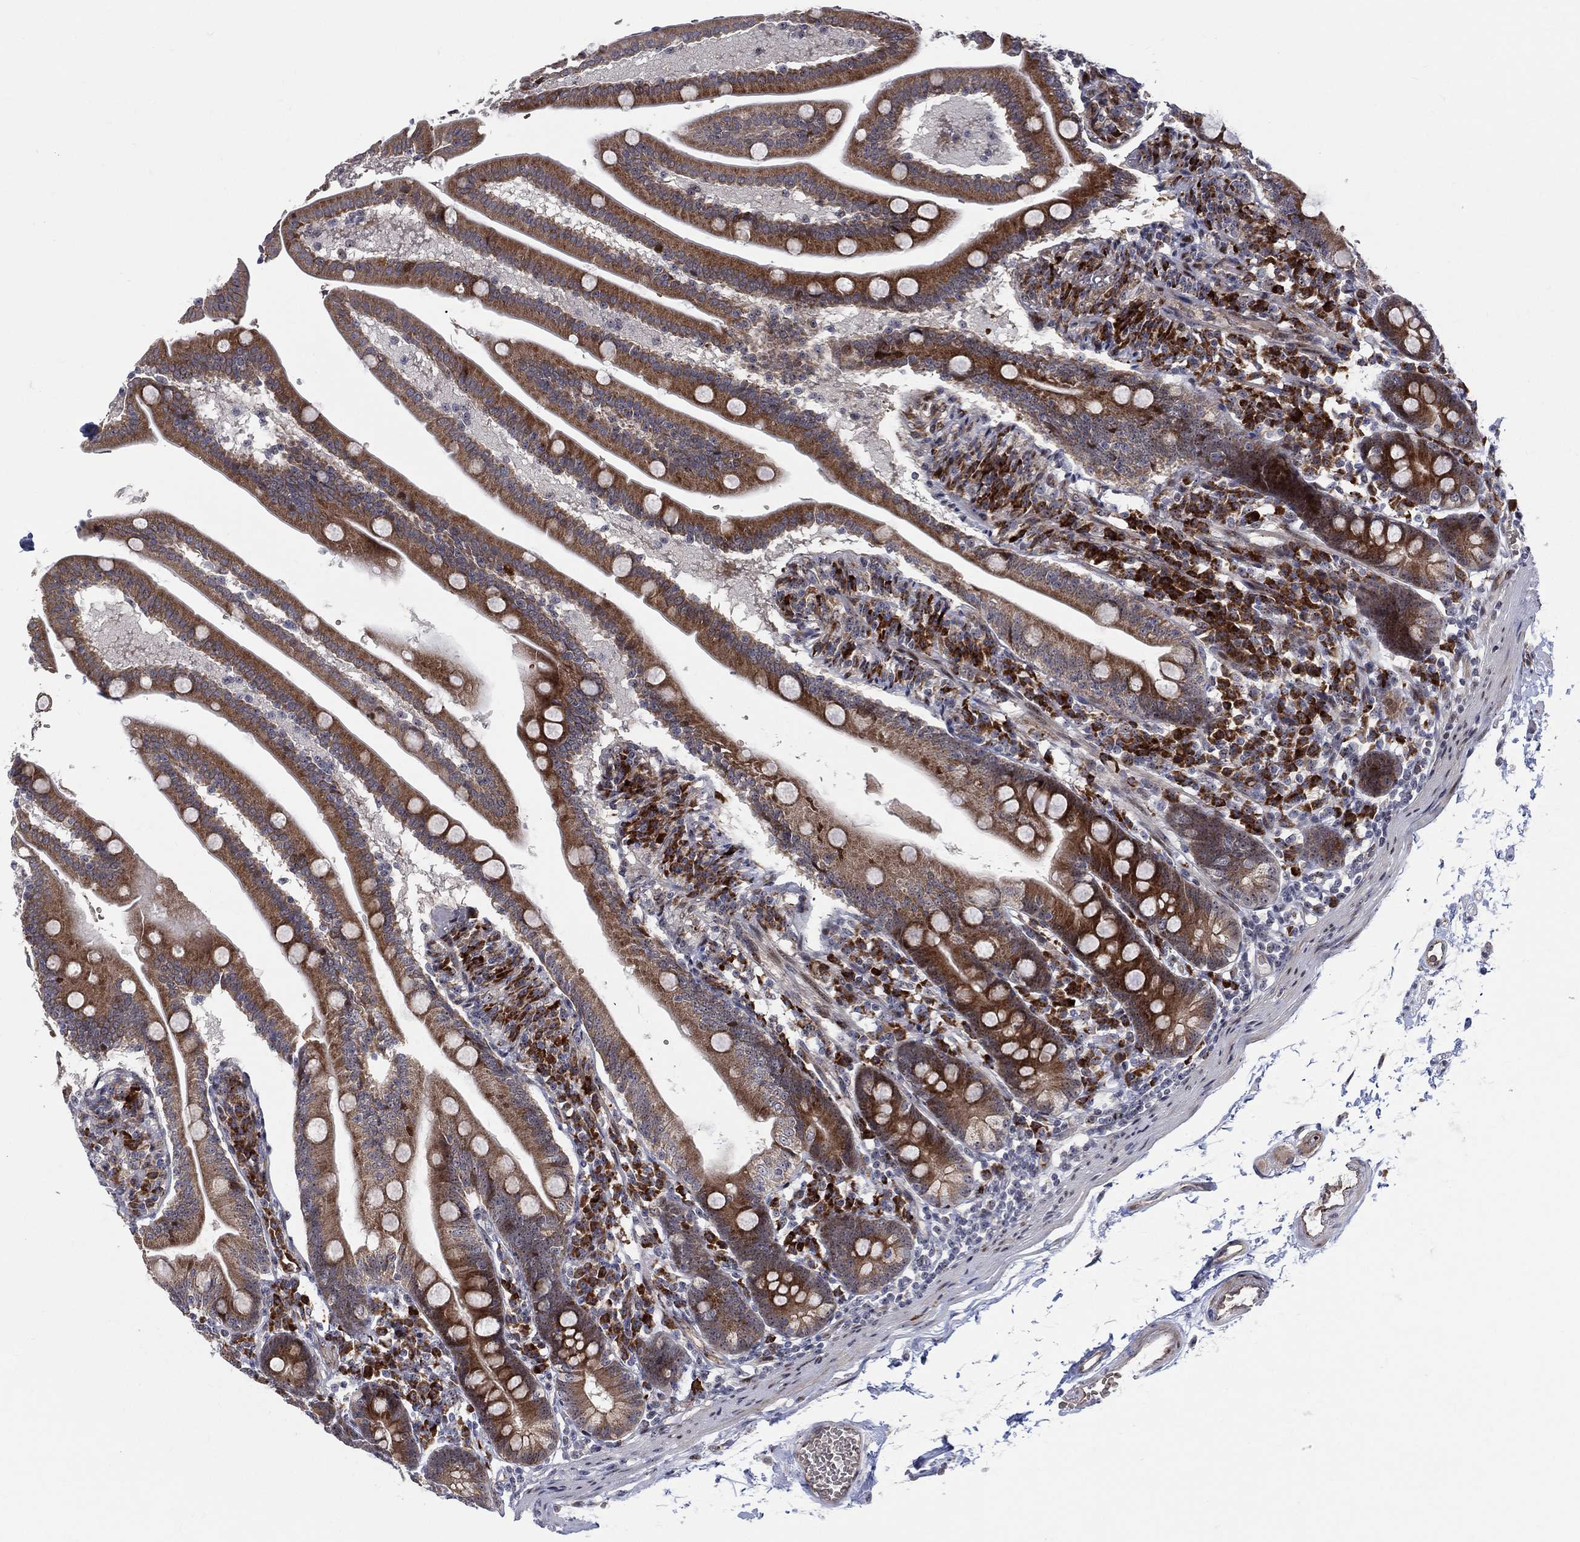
{"staining": {"intensity": "strong", "quantity": "25%-75%", "location": "cytoplasmic/membranous"}, "tissue": "duodenum", "cell_type": "Glandular cells", "image_type": "normal", "snomed": [{"axis": "morphology", "description": "Normal tissue, NOS"}, {"axis": "topography", "description": "Duodenum"}], "caption": "Immunohistochemical staining of normal duodenum displays high levels of strong cytoplasmic/membranous staining in about 25%-75% of glandular cells.", "gene": "VHL", "patient": {"sex": "female", "age": 67}}